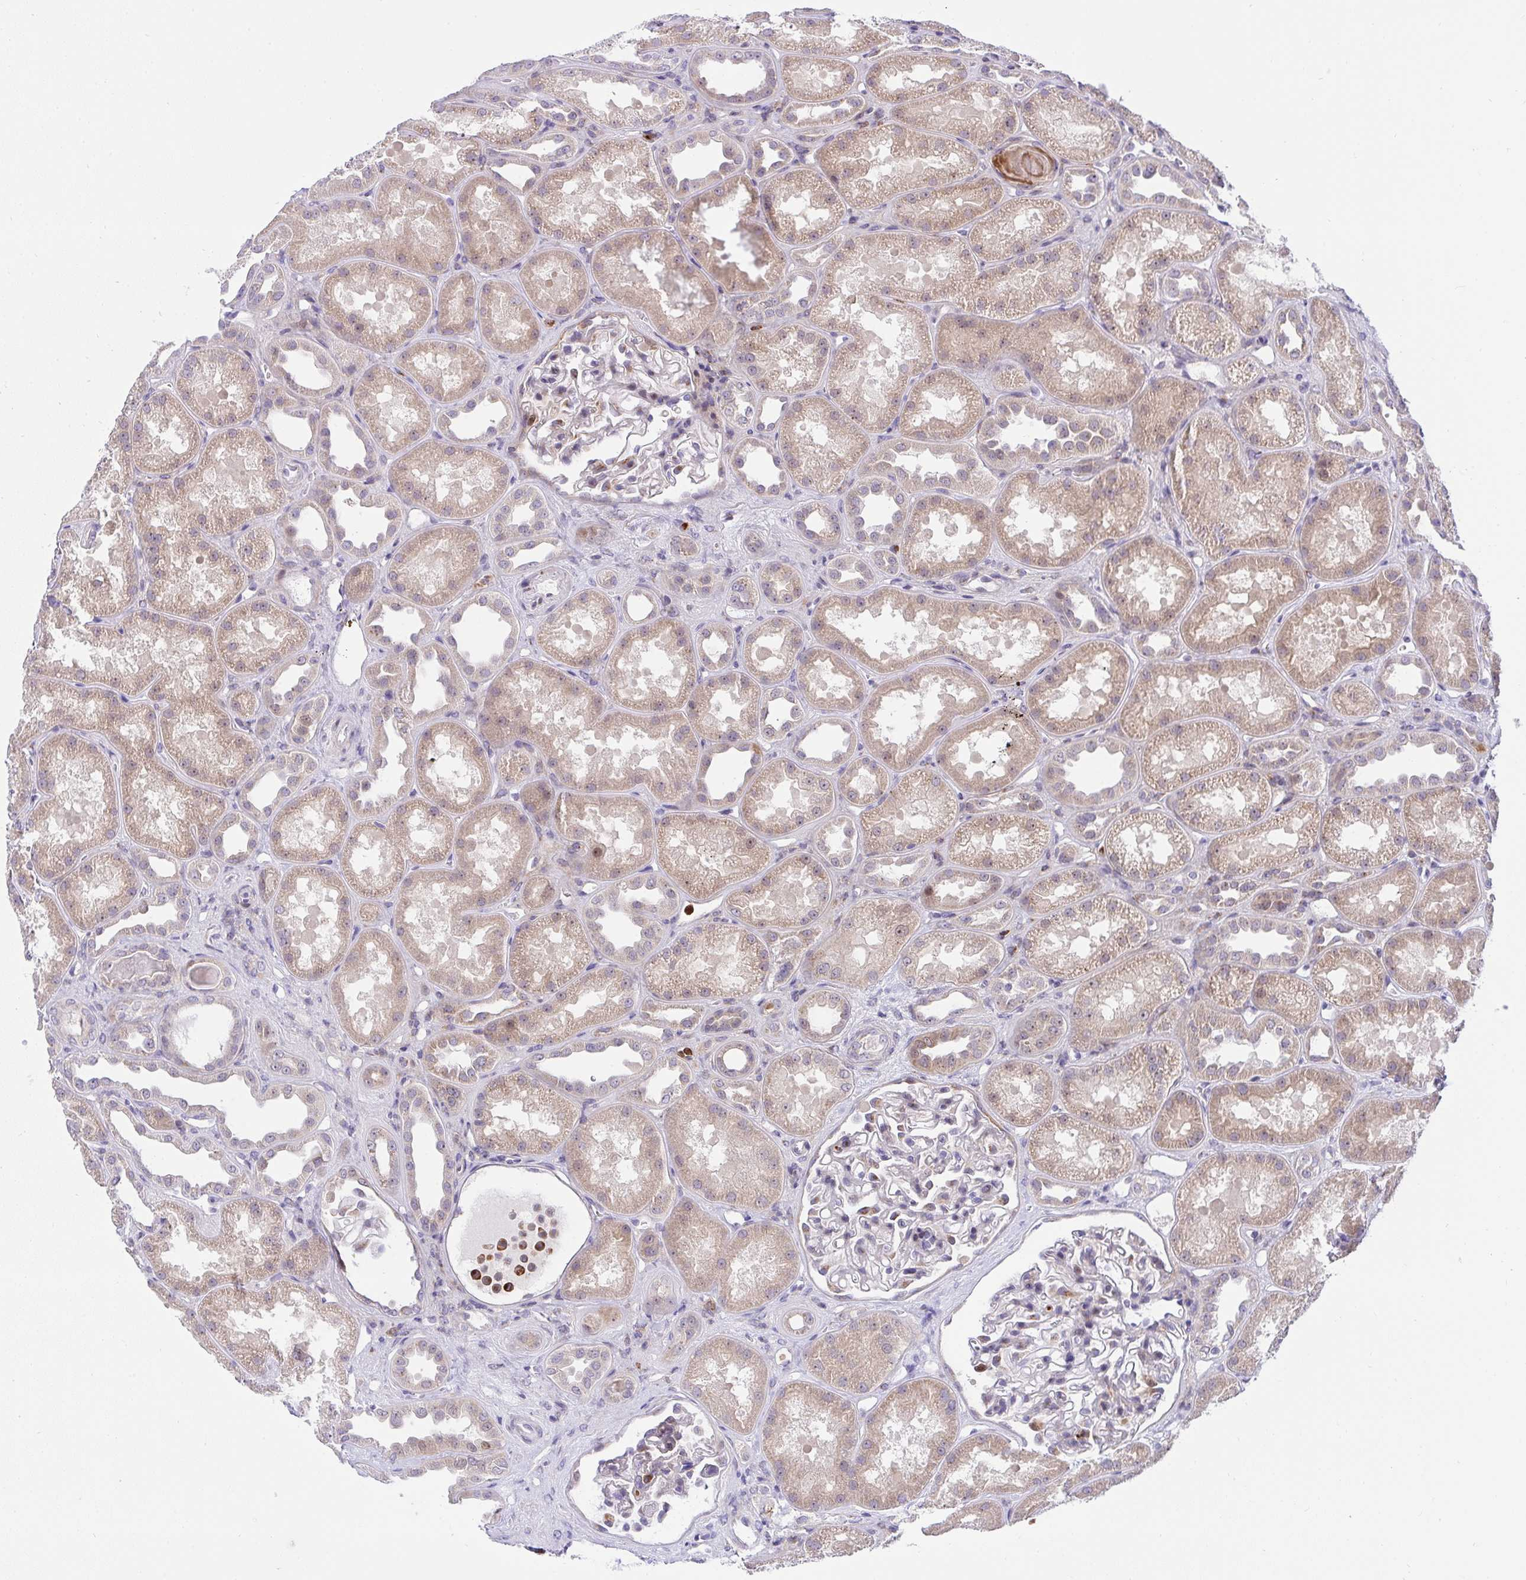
{"staining": {"intensity": "weak", "quantity": "25%-75%", "location": "cytoplasmic/membranous,nuclear"}, "tissue": "kidney", "cell_type": "Cells in glomeruli", "image_type": "normal", "snomed": [{"axis": "morphology", "description": "Normal tissue, NOS"}, {"axis": "topography", "description": "Kidney"}], "caption": "Immunohistochemistry staining of unremarkable kidney, which exhibits low levels of weak cytoplasmic/membranous,nuclear expression in about 25%-75% of cells in glomeruli indicating weak cytoplasmic/membranous,nuclear protein positivity. The staining was performed using DAB (3,3'-diaminobenzidine) (brown) for protein detection and nuclei were counterstained in hematoxylin (blue).", "gene": "ZNF554", "patient": {"sex": "male", "age": 61}}